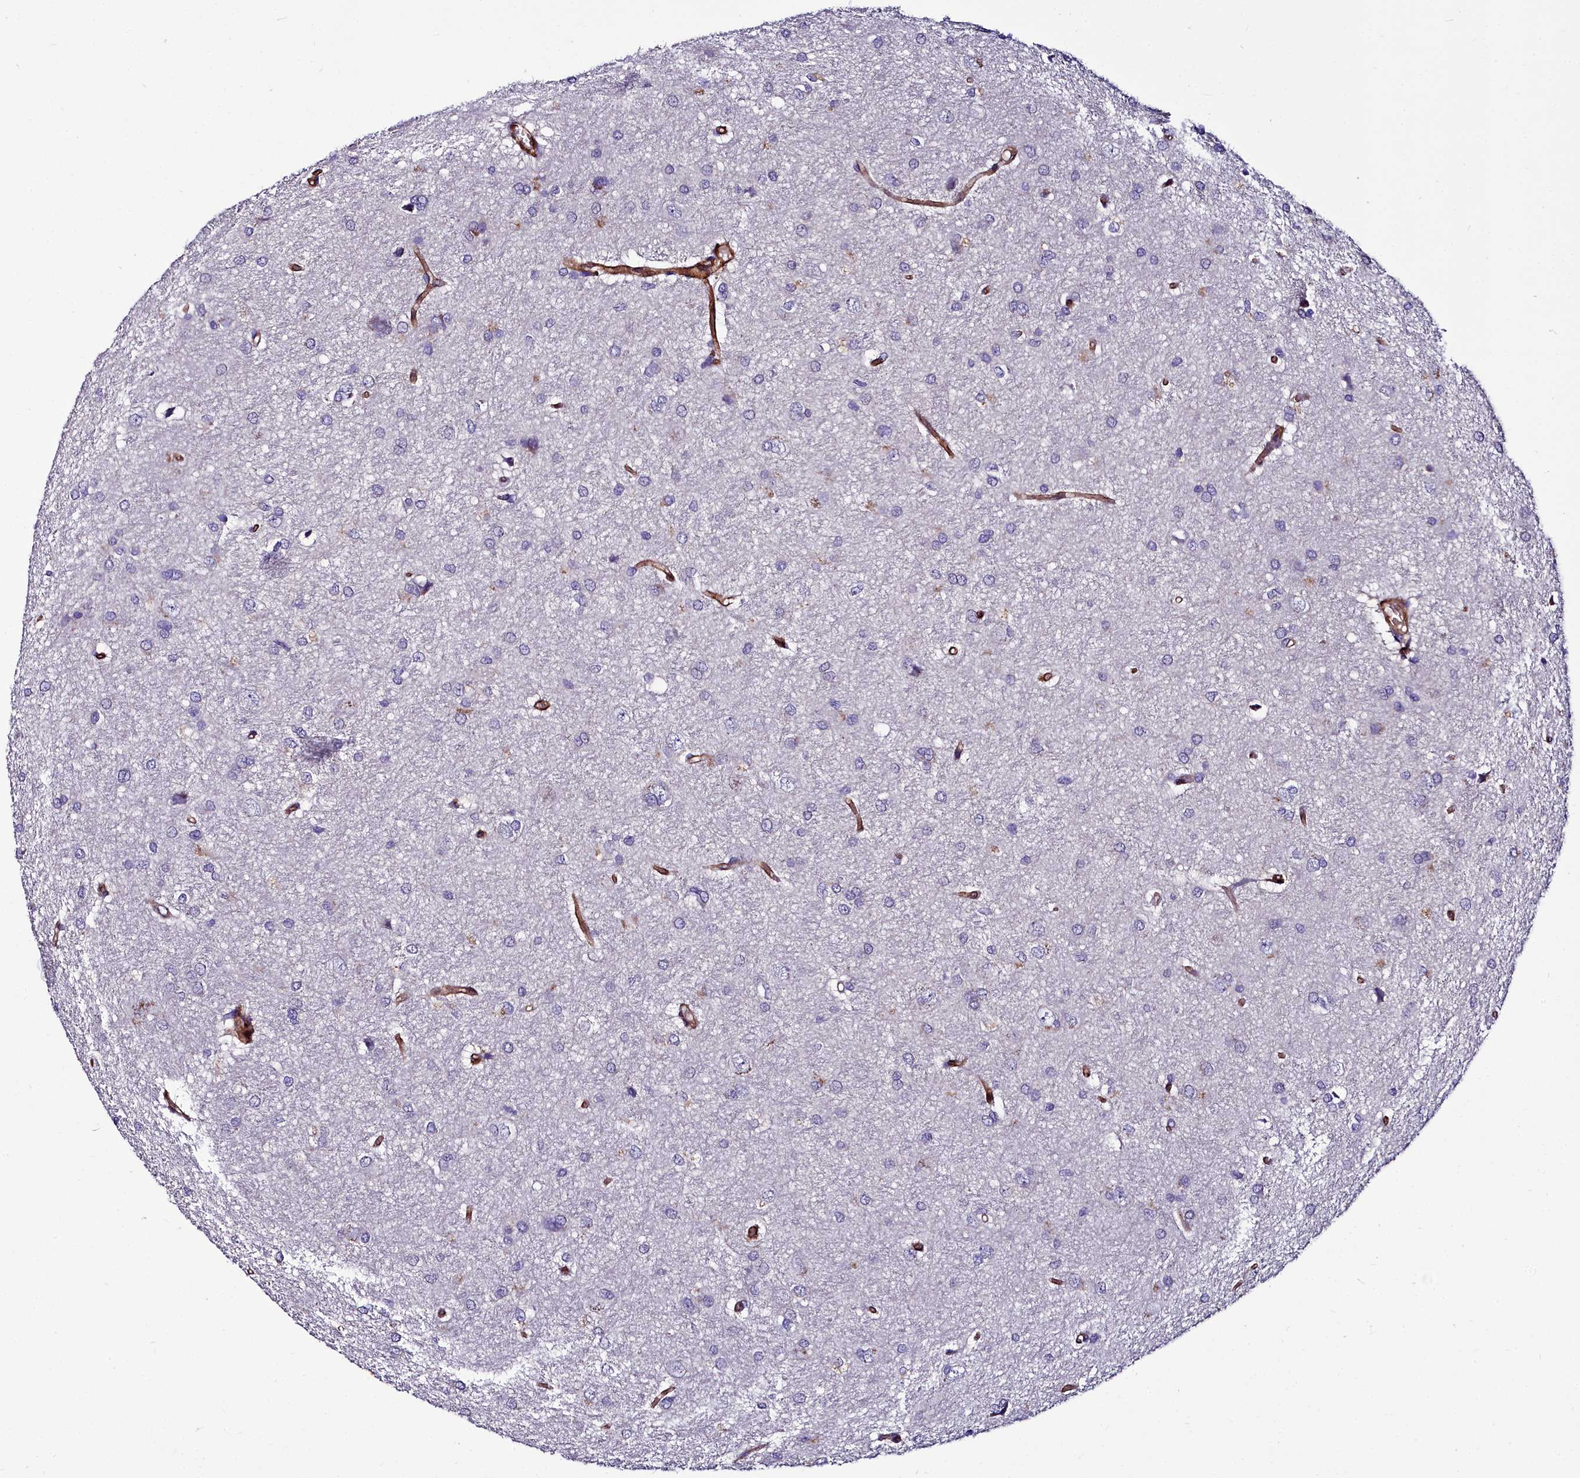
{"staining": {"intensity": "negative", "quantity": "none", "location": "none"}, "tissue": "glioma", "cell_type": "Tumor cells", "image_type": "cancer", "snomed": [{"axis": "morphology", "description": "Glioma, malignant, High grade"}, {"axis": "topography", "description": "Brain"}], "caption": "A histopathology image of malignant glioma (high-grade) stained for a protein demonstrates no brown staining in tumor cells. Brightfield microscopy of immunohistochemistry (IHC) stained with DAB (brown) and hematoxylin (blue), captured at high magnification.", "gene": "CYP4F11", "patient": {"sex": "female", "age": 50}}